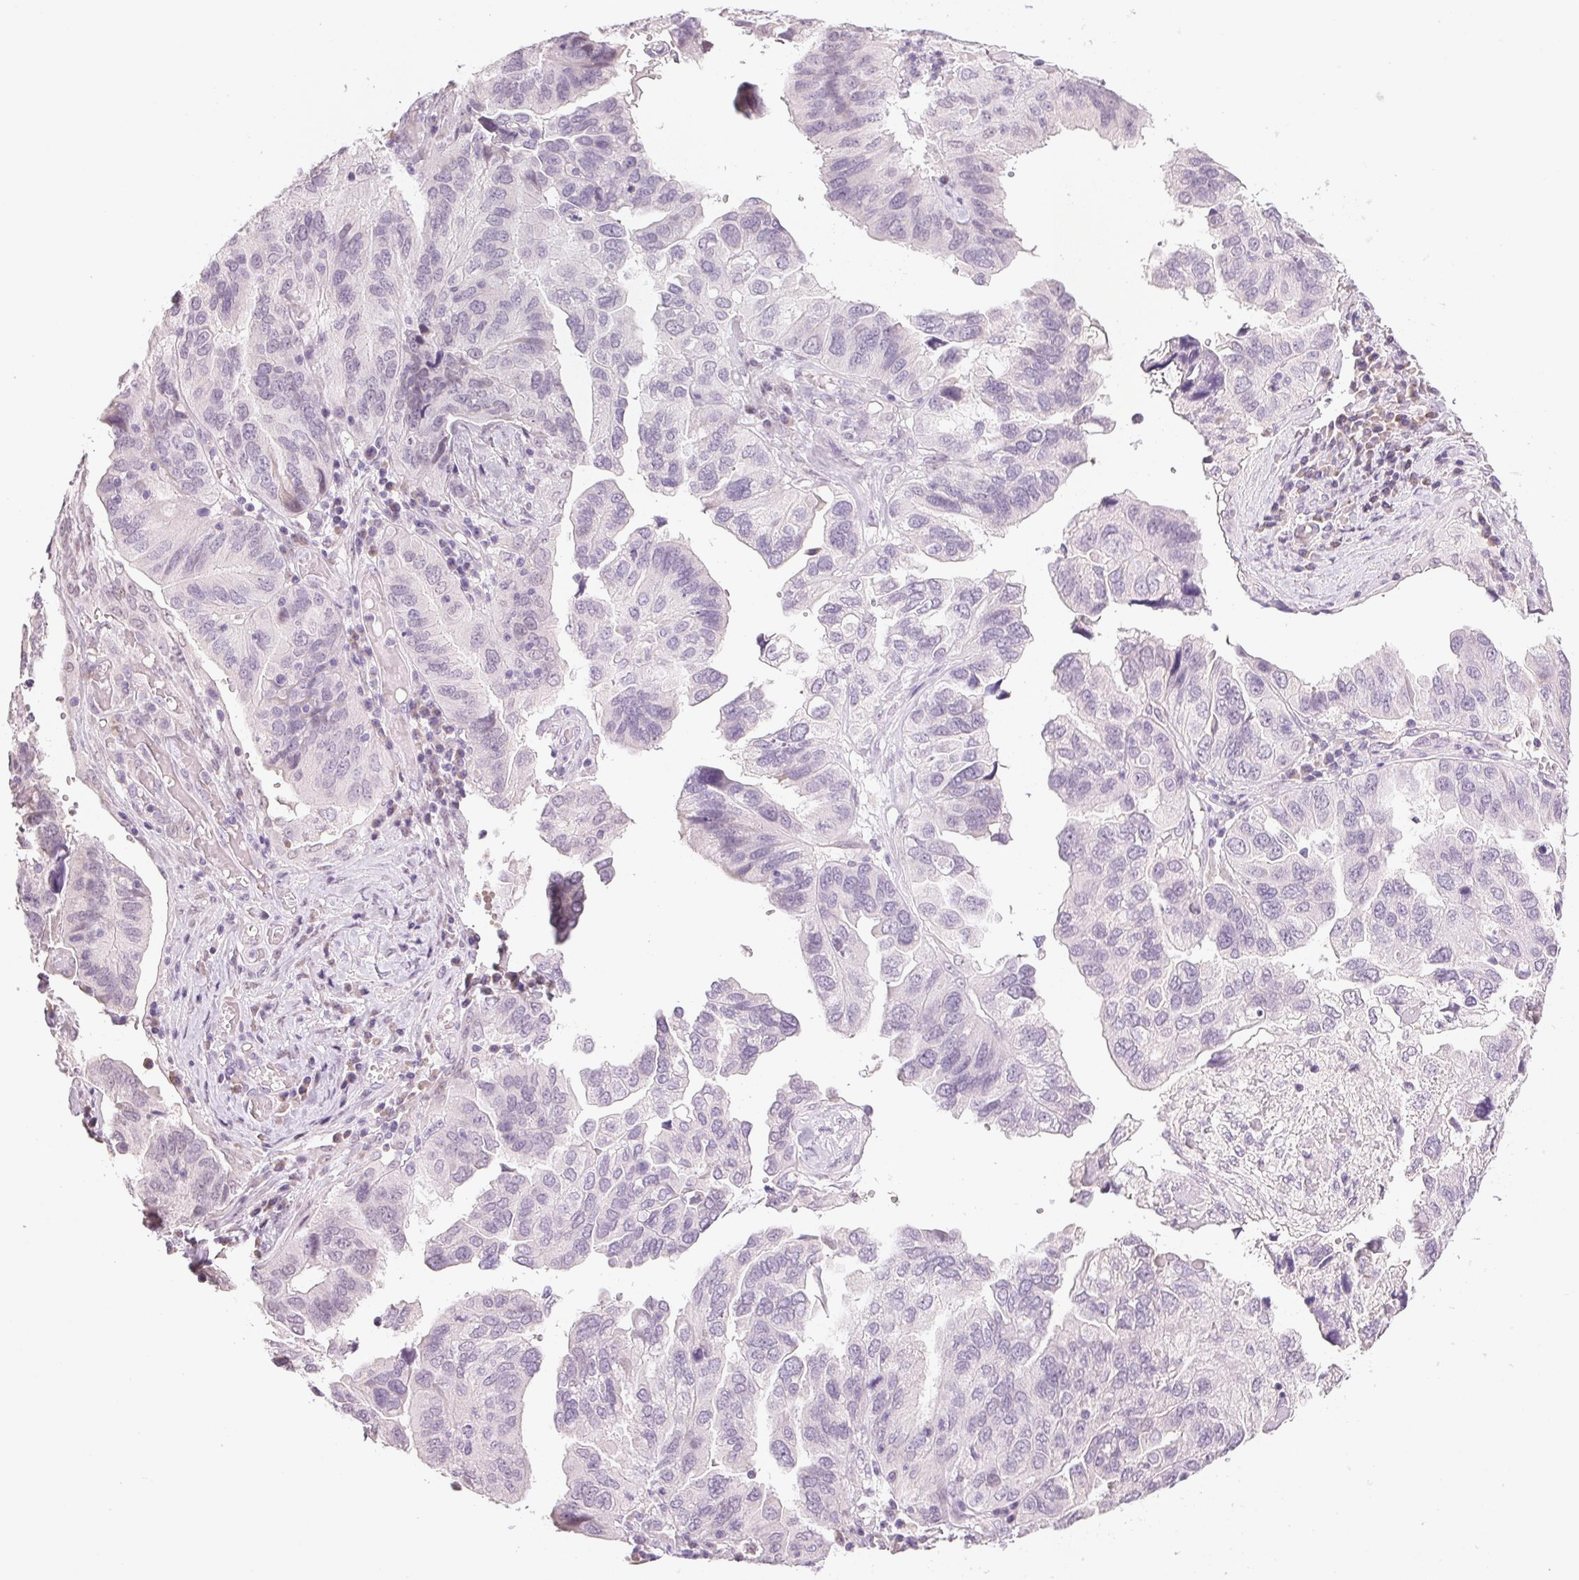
{"staining": {"intensity": "negative", "quantity": "none", "location": "none"}, "tissue": "ovarian cancer", "cell_type": "Tumor cells", "image_type": "cancer", "snomed": [{"axis": "morphology", "description": "Cystadenocarcinoma, serous, NOS"}, {"axis": "topography", "description": "Ovary"}], "caption": "Immunohistochemistry image of neoplastic tissue: serous cystadenocarcinoma (ovarian) stained with DAB exhibits no significant protein expression in tumor cells.", "gene": "DNAJC6", "patient": {"sex": "female", "age": 79}}